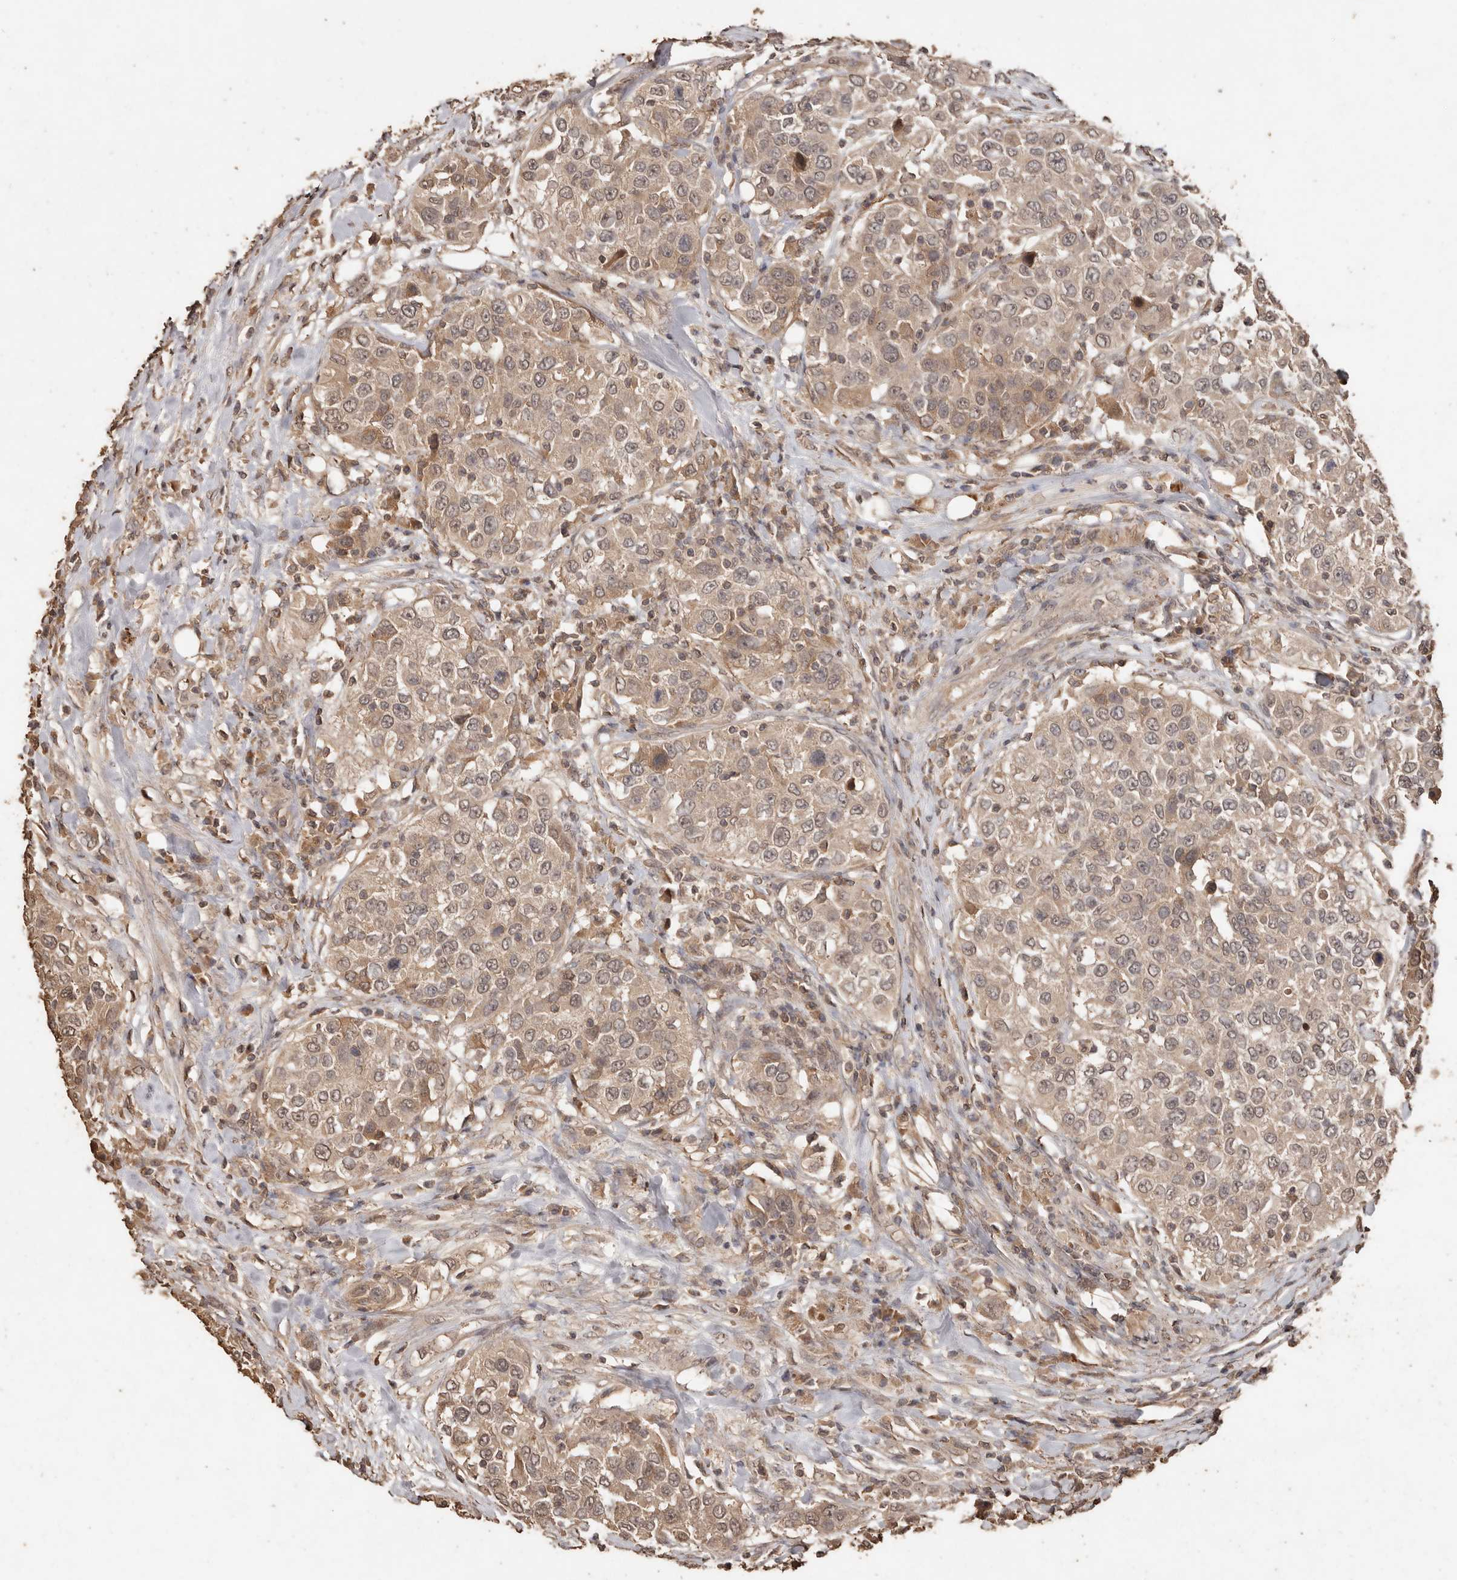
{"staining": {"intensity": "weak", "quantity": ">75%", "location": "cytoplasmic/membranous,nuclear"}, "tissue": "urothelial cancer", "cell_type": "Tumor cells", "image_type": "cancer", "snomed": [{"axis": "morphology", "description": "Urothelial carcinoma, High grade"}, {"axis": "topography", "description": "Urinary bladder"}], "caption": "Protein expression analysis of human high-grade urothelial carcinoma reveals weak cytoplasmic/membranous and nuclear expression in about >75% of tumor cells.", "gene": "PKDCC", "patient": {"sex": "female", "age": 80}}